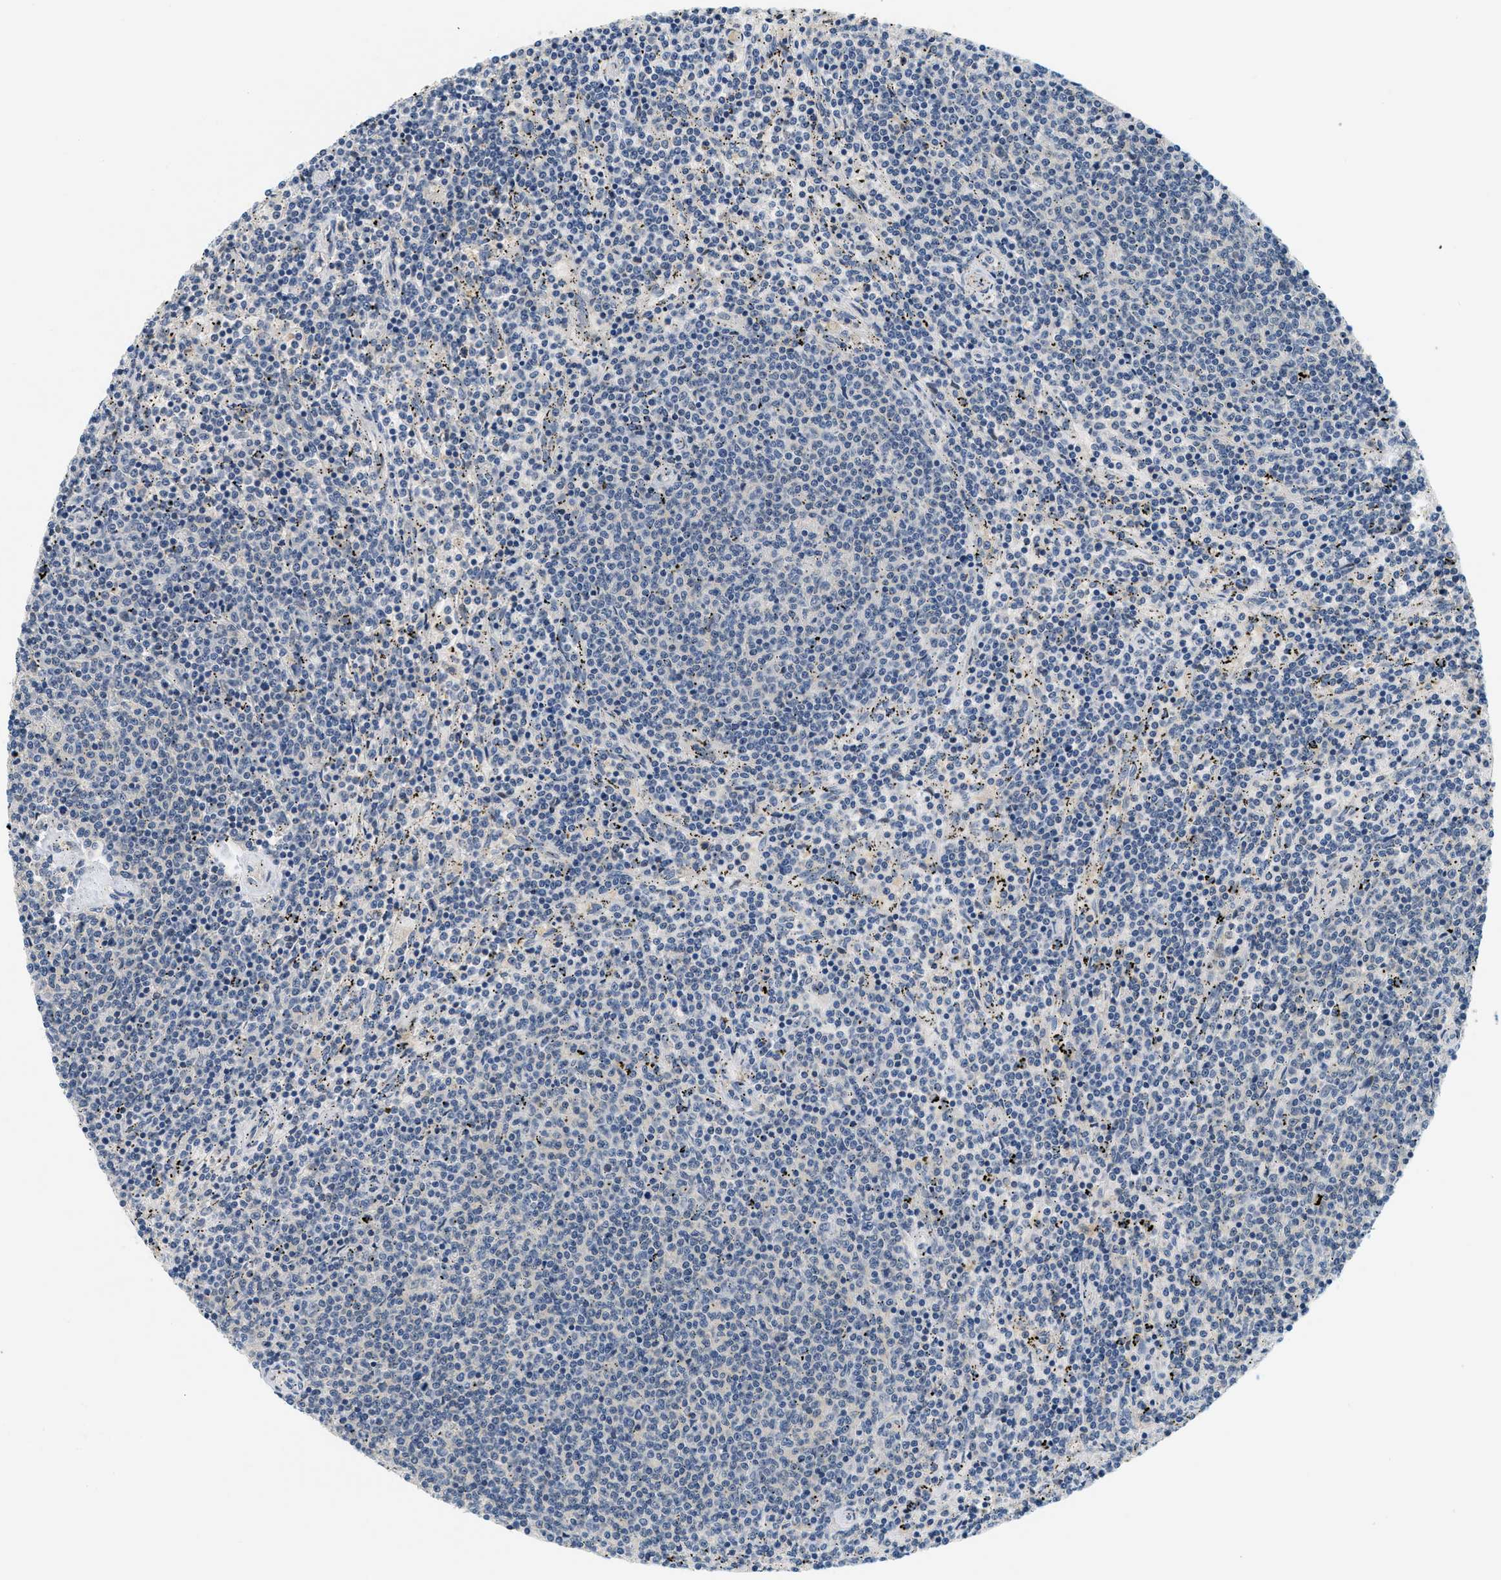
{"staining": {"intensity": "negative", "quantity": "none", "location": "none"}, "tissue": "lymphoma", "cell_type": "Tumor cells", "image_type": "cancer", "snomed": [{"axis": "morphology", "description": "Malignant lymphoma, non-Hodgkin's type, Low grade"}, {"axis": "topography", "description": "Spleen"}], "caption": "A histopathology image of human lymphoma is negative for staining in tumor cells.", "gene": "RASGRP2", "patient": {"sex": "female", "age": 50}}